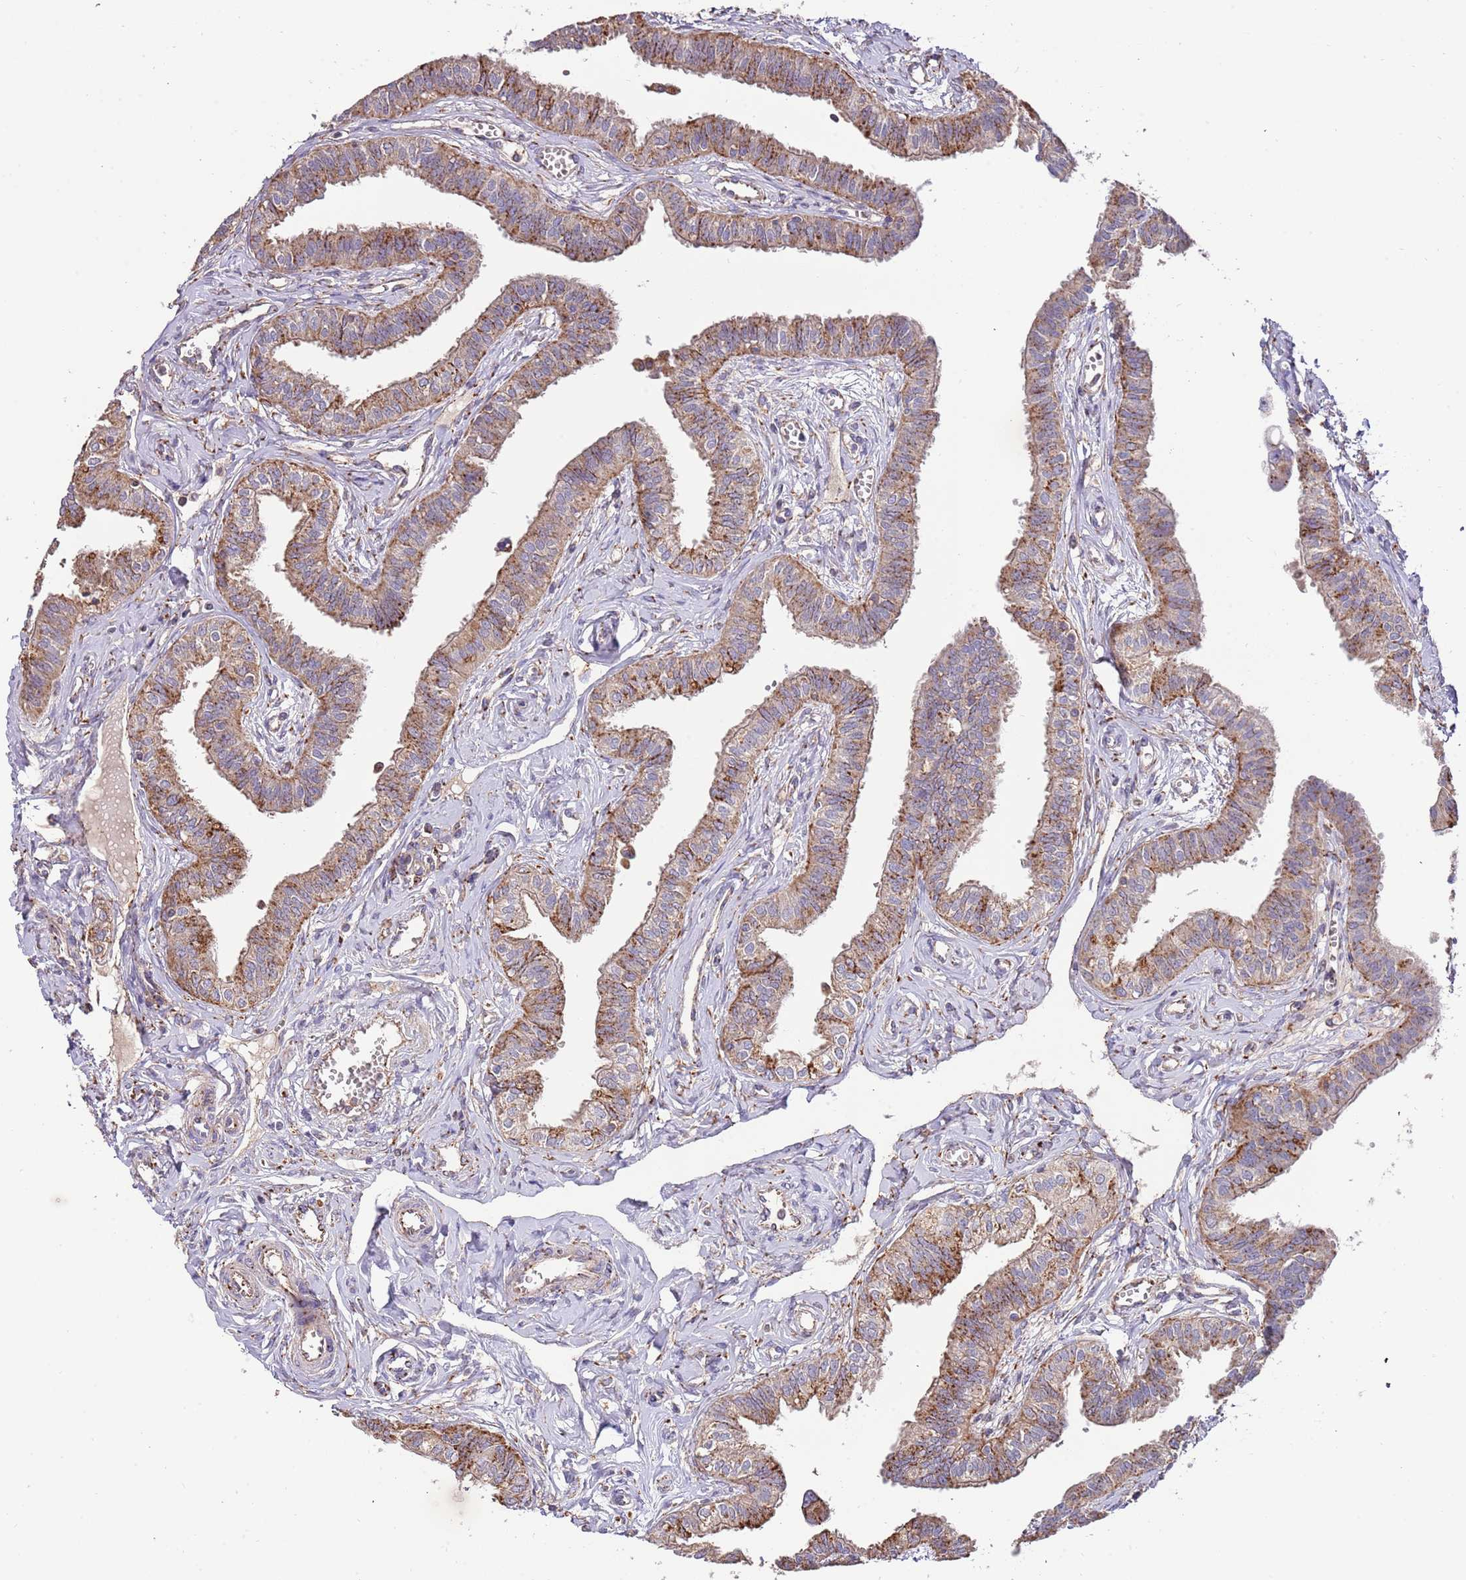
{"staining": {"intensity": "moderate", "quantity": ">75%", "location": "cytoplasmic/membranous"}, "tissue": "fallopian tube", "cell_type": "Glandular cells", "image_type": "normal", "snomed": [{"axis": "morphology", "description": "Normal tissue, NOS"}, {"axis": "morphology", "description": "Carcinoma, NOS"}, {"axis": "topography", "description": "Fallopian tube"}, {"axis": "topography", "description": "Ovary"}], "caption": "Benign fallopian tube was stained to show a protein in brown. There is medium levels of moderate cytoplasmic/membranous staining in about >75% of glandular cells. The staining was performed using DAB to visualize the protein expression in brown, while the nuclei were stained in blue with hematoxylin (Magnification: 20x).", "gene": "DOCK6", "patient": {"sex": "female", "age": 59}}